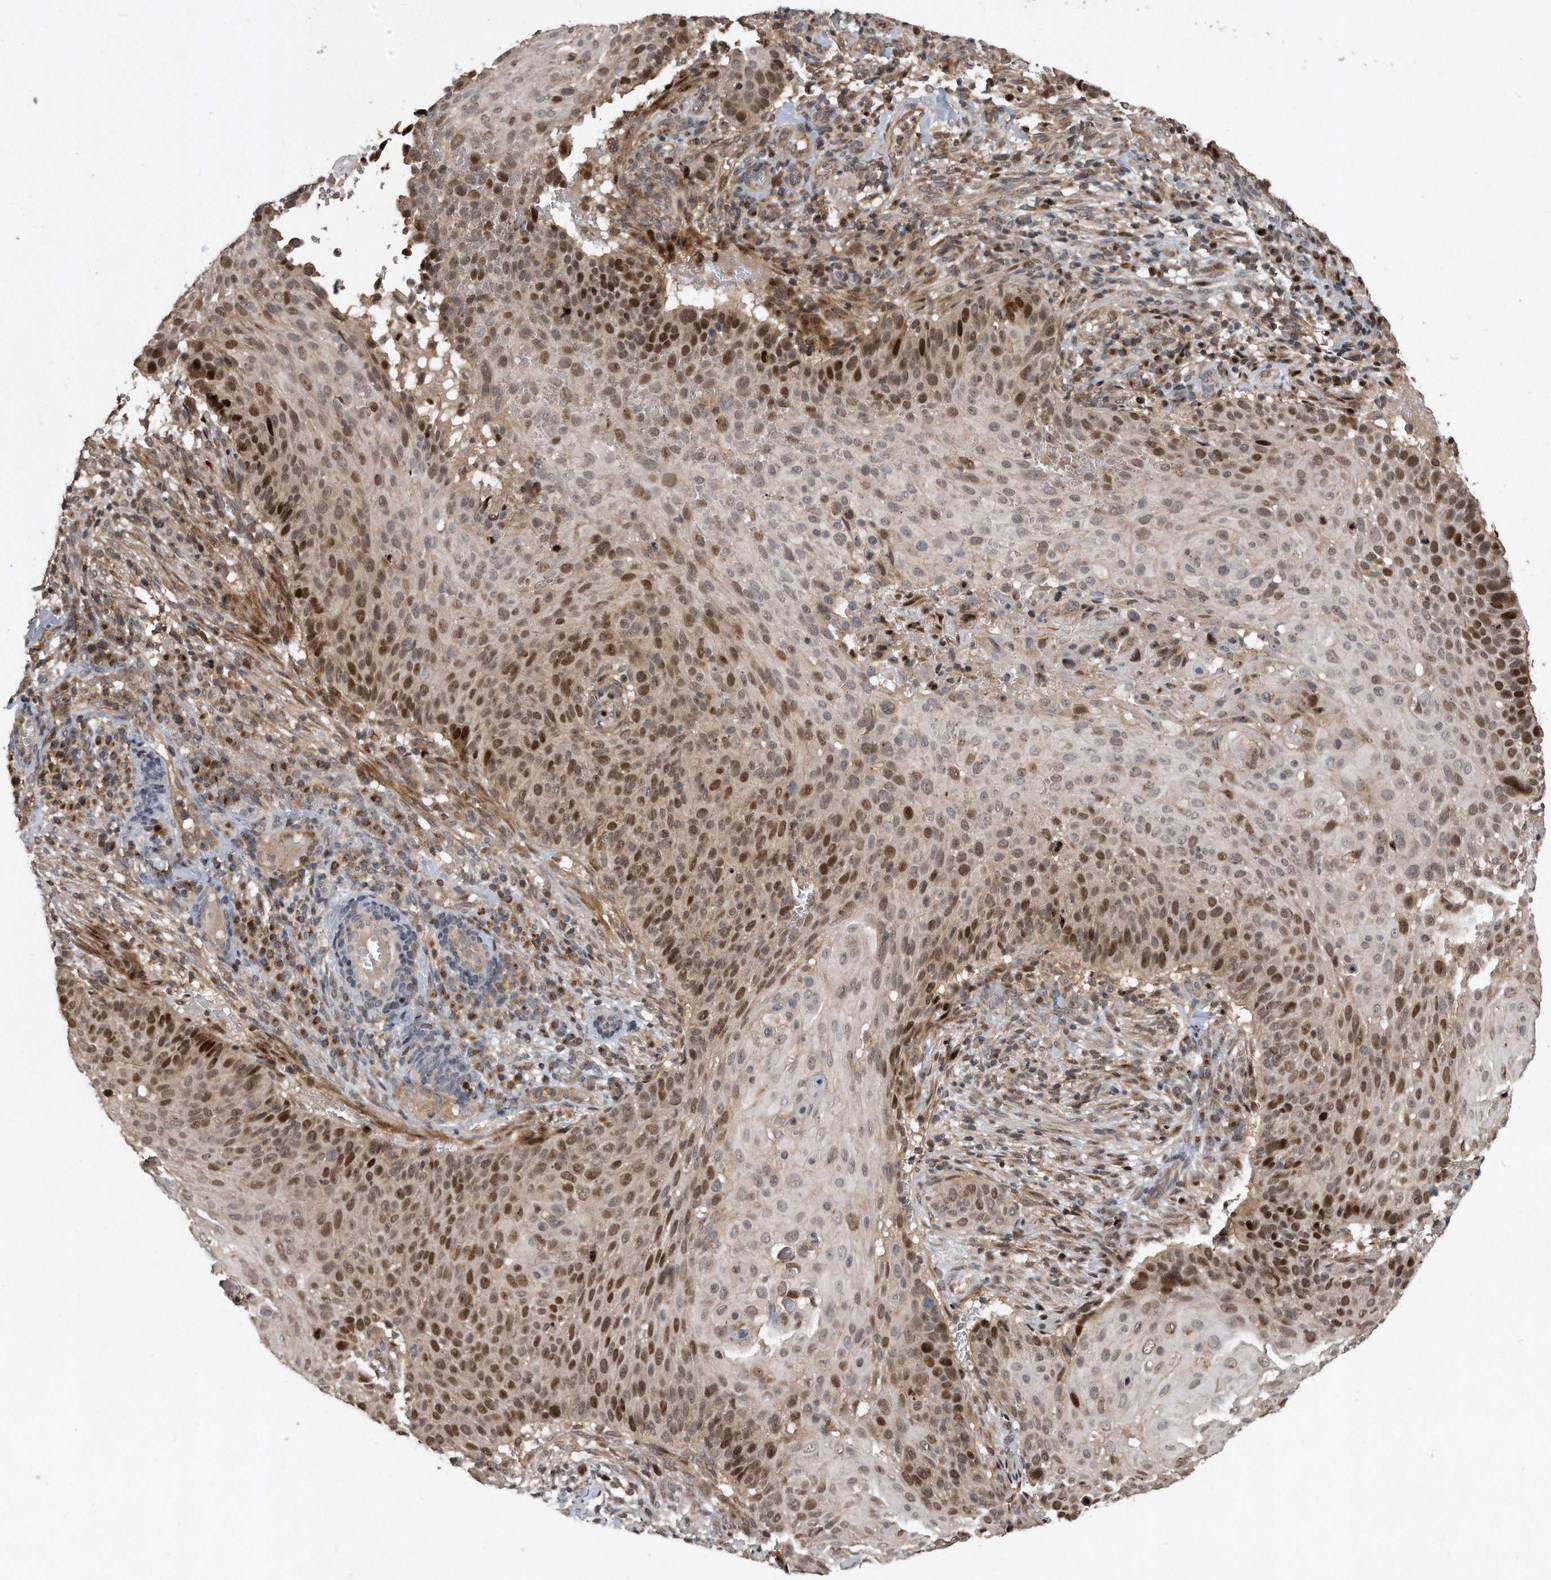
{"staining": {"intensity": "strong", "quantity": ">75%", "location": "nuclear"}, "tissue": "cervical cancer", "cell_type": "Tumor cells", "image_type": "cancer", "snomed": [{"axis": "morphology", "description": "Squamous cell carcinoma, NOS"}, {"axis": "topography", "description": "Cervix"}], "caption": "Human cervical squamous cell carcinoma stained with a protein marker shows strong staining in tumor cells.", "gene": "PGBD2", "patient": {"sex": "female", "age": 74}}